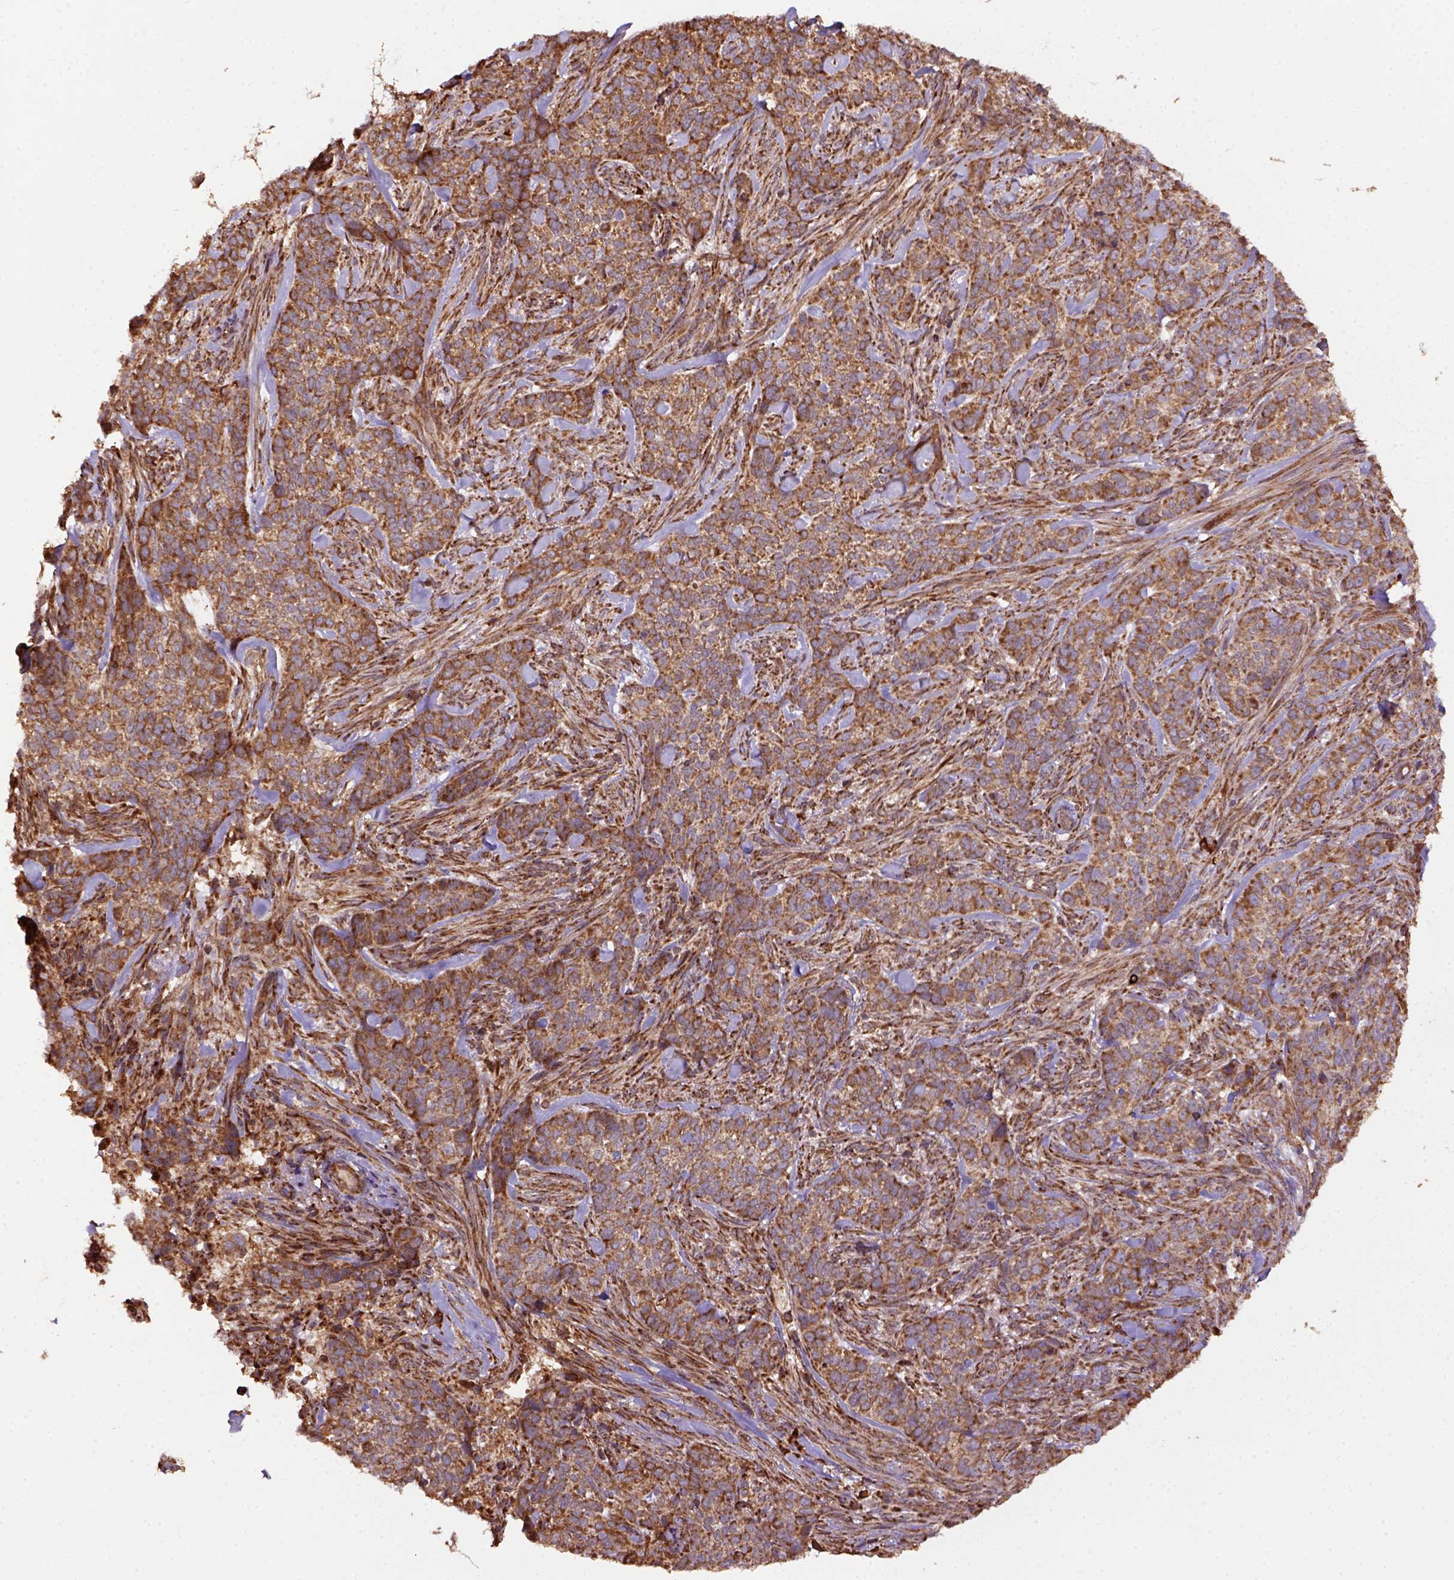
{"staining": {"intensity": "moderate", "quantity": ">75%", "location": "cytoplasmic/membranous"}, "tissue": "skin cancer", "cell_type": "Tumor cells", "image_type": "cancer", "snomed": [{"axis": "morphology", "description": "Basal cell carcinoma"}, {"axis": "topography", "description": "Skin"}], "caption": "Moderate cytoplasmic/membranous expression for a protein is present in about >75% of tumor cells of skin basal cell carcinoma using immunohistochemistry (IHC).", "gene": "MAPK8IP3", "patient": {"sex": "female", "age": 69}}